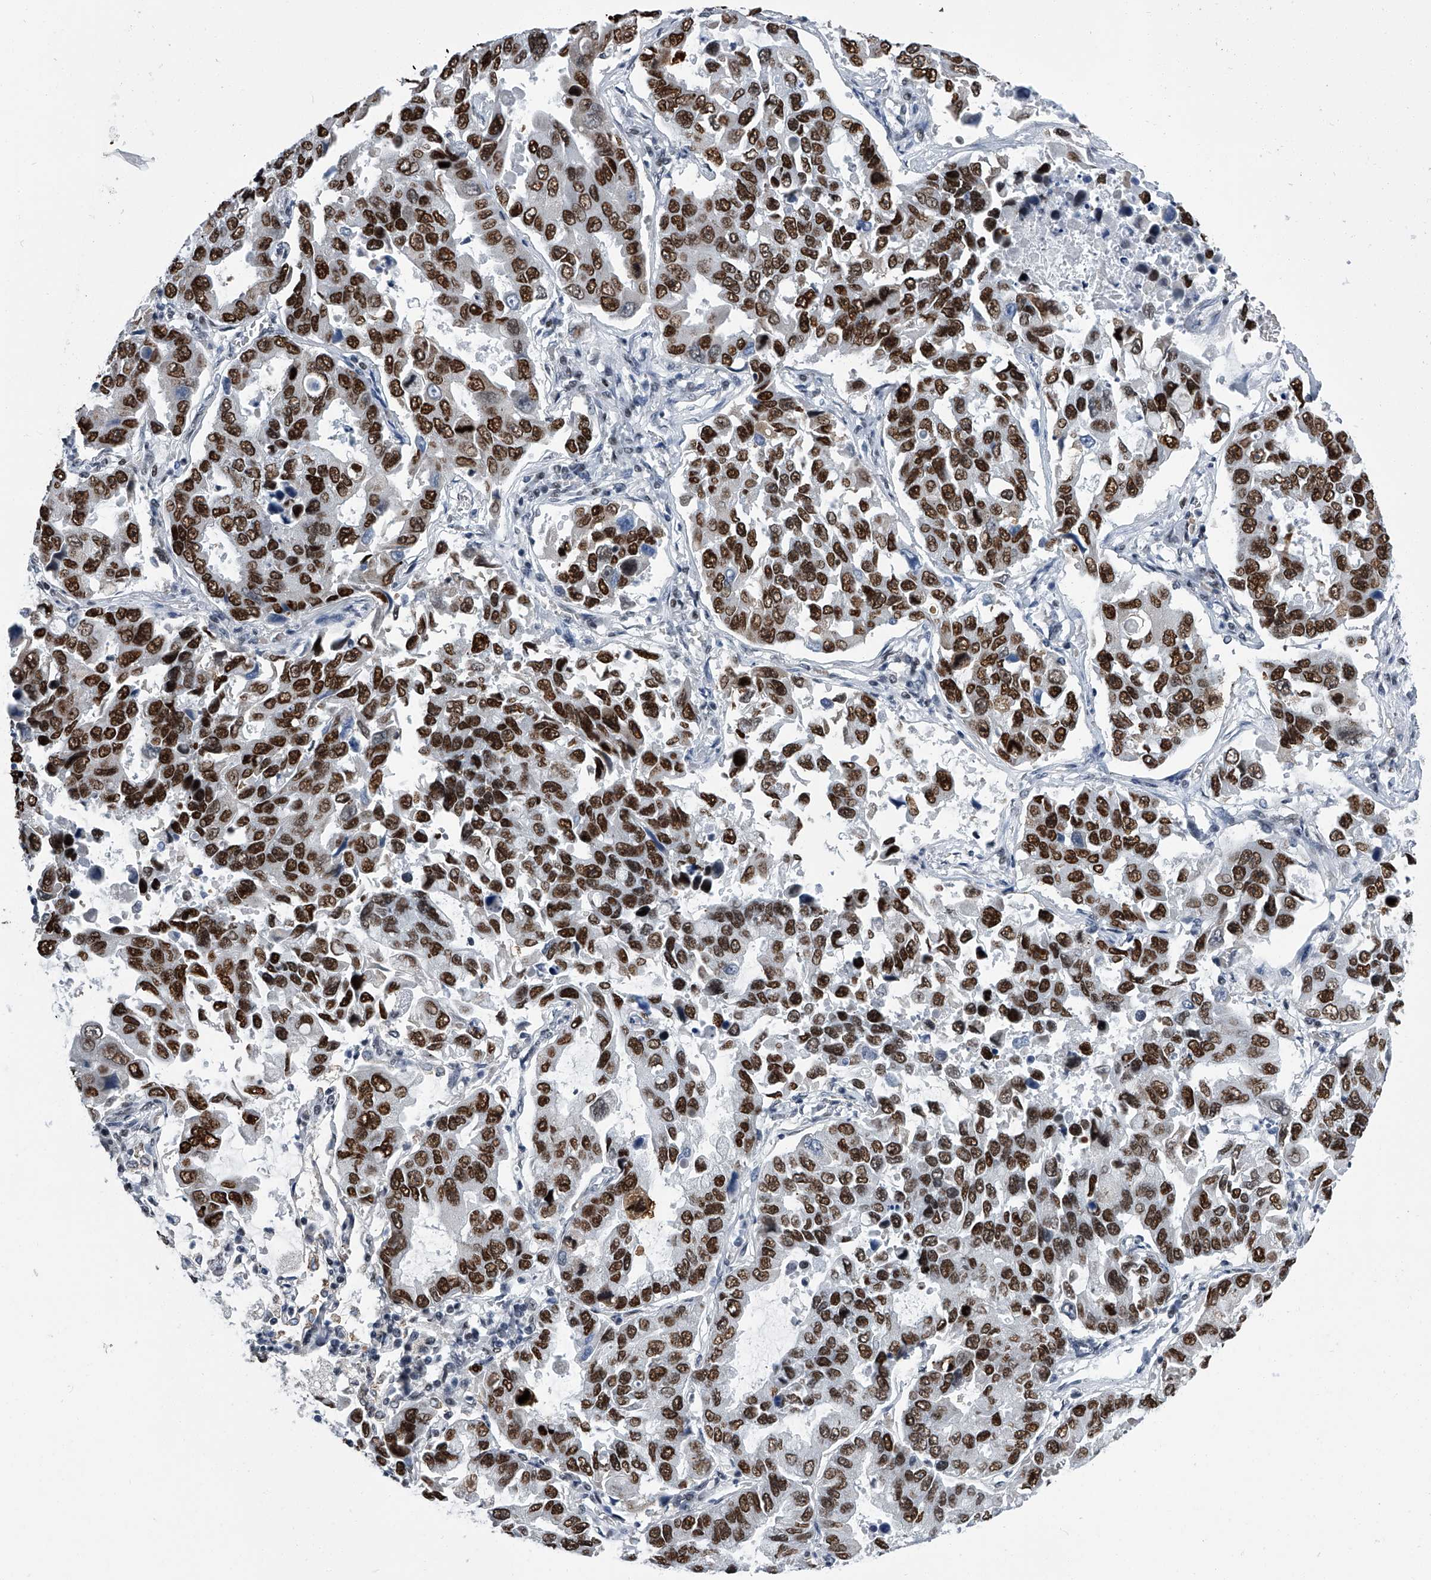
{"staining": {"intensity": "strong", "quantity": ">75%", "location": "nuclear"}, "tissue": "lung cancer", "cell_type": "Tumor cells", "image_type": "cancer", "snomed": [{"axis": "morphology", "description": "Adenocarcinoma, NOS"}, {"axis": "topography", "description": "Lung"}], "caption": "Protein analysis of adenocarcinoma (lung) tissue demonstrates strong nuclear expression in about >75% of tumor cells. Immunohistochemistry (ihc) stains the protein of interest in brown and the nuclei are stained blue.", "gene": "SIM2", "patient": {"sex": "male", "age": 64}}